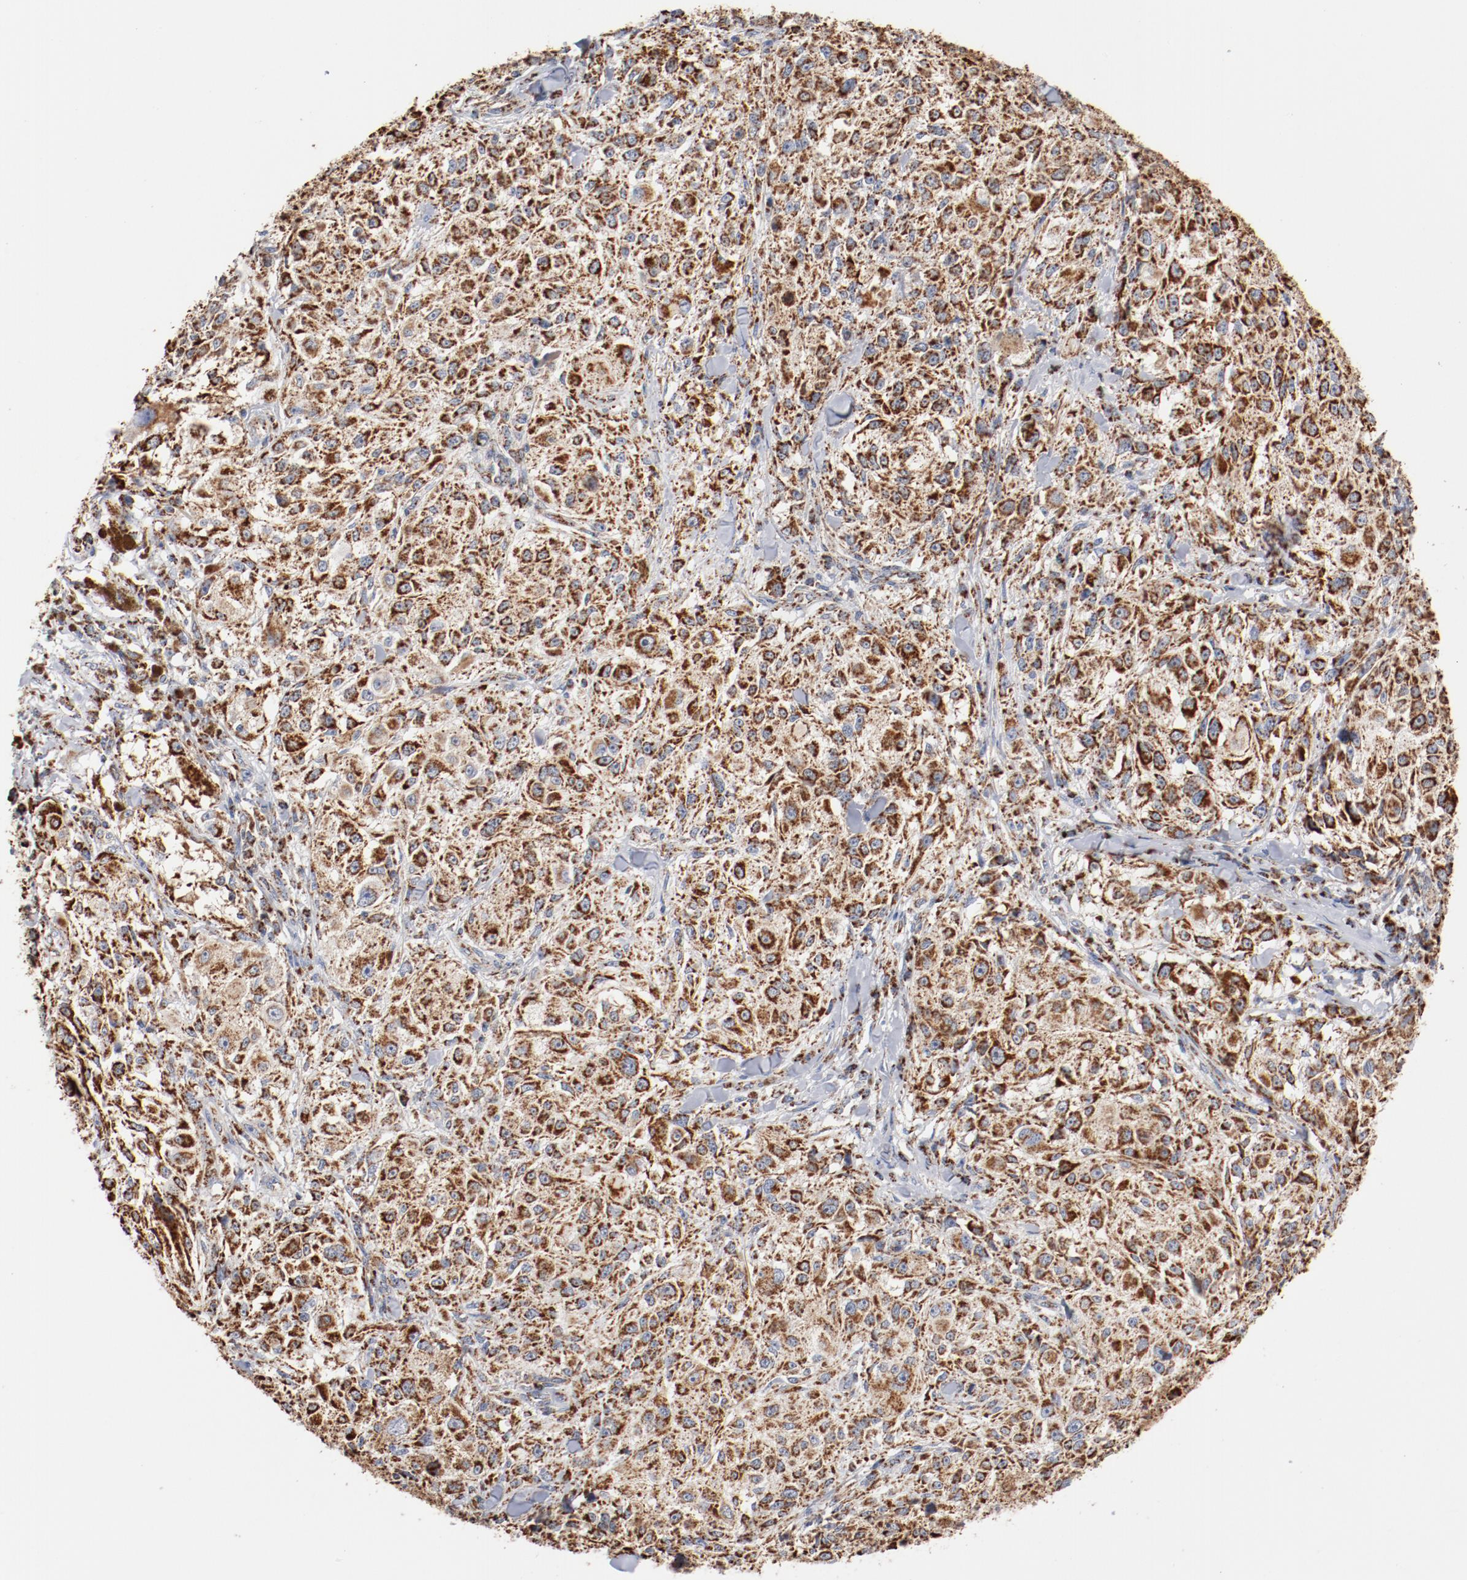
{"staining": {"intensity": "strong", "quantity": ">75%", "location": "cytoplasmic/membranous"}, "tissue": "melanoma", "cell_type": "Tumor cells", "image_type": "cancer", "snomed": [{"axis": "morphology", "description": "Necrosis, NOS"}, {"axis": "morphology", "description": "Malignant melanoma, NOS"}, {"axis": "topography", "description": "Skin"}], "caption": "The histopathology image shows staining of malignant melanoma, revealing strong cytoplasmic/membranous protein positivity (brown color) within tumor cells.", "gene": "NDUFS4", "patient": {"sex": "female", "age": 87}}